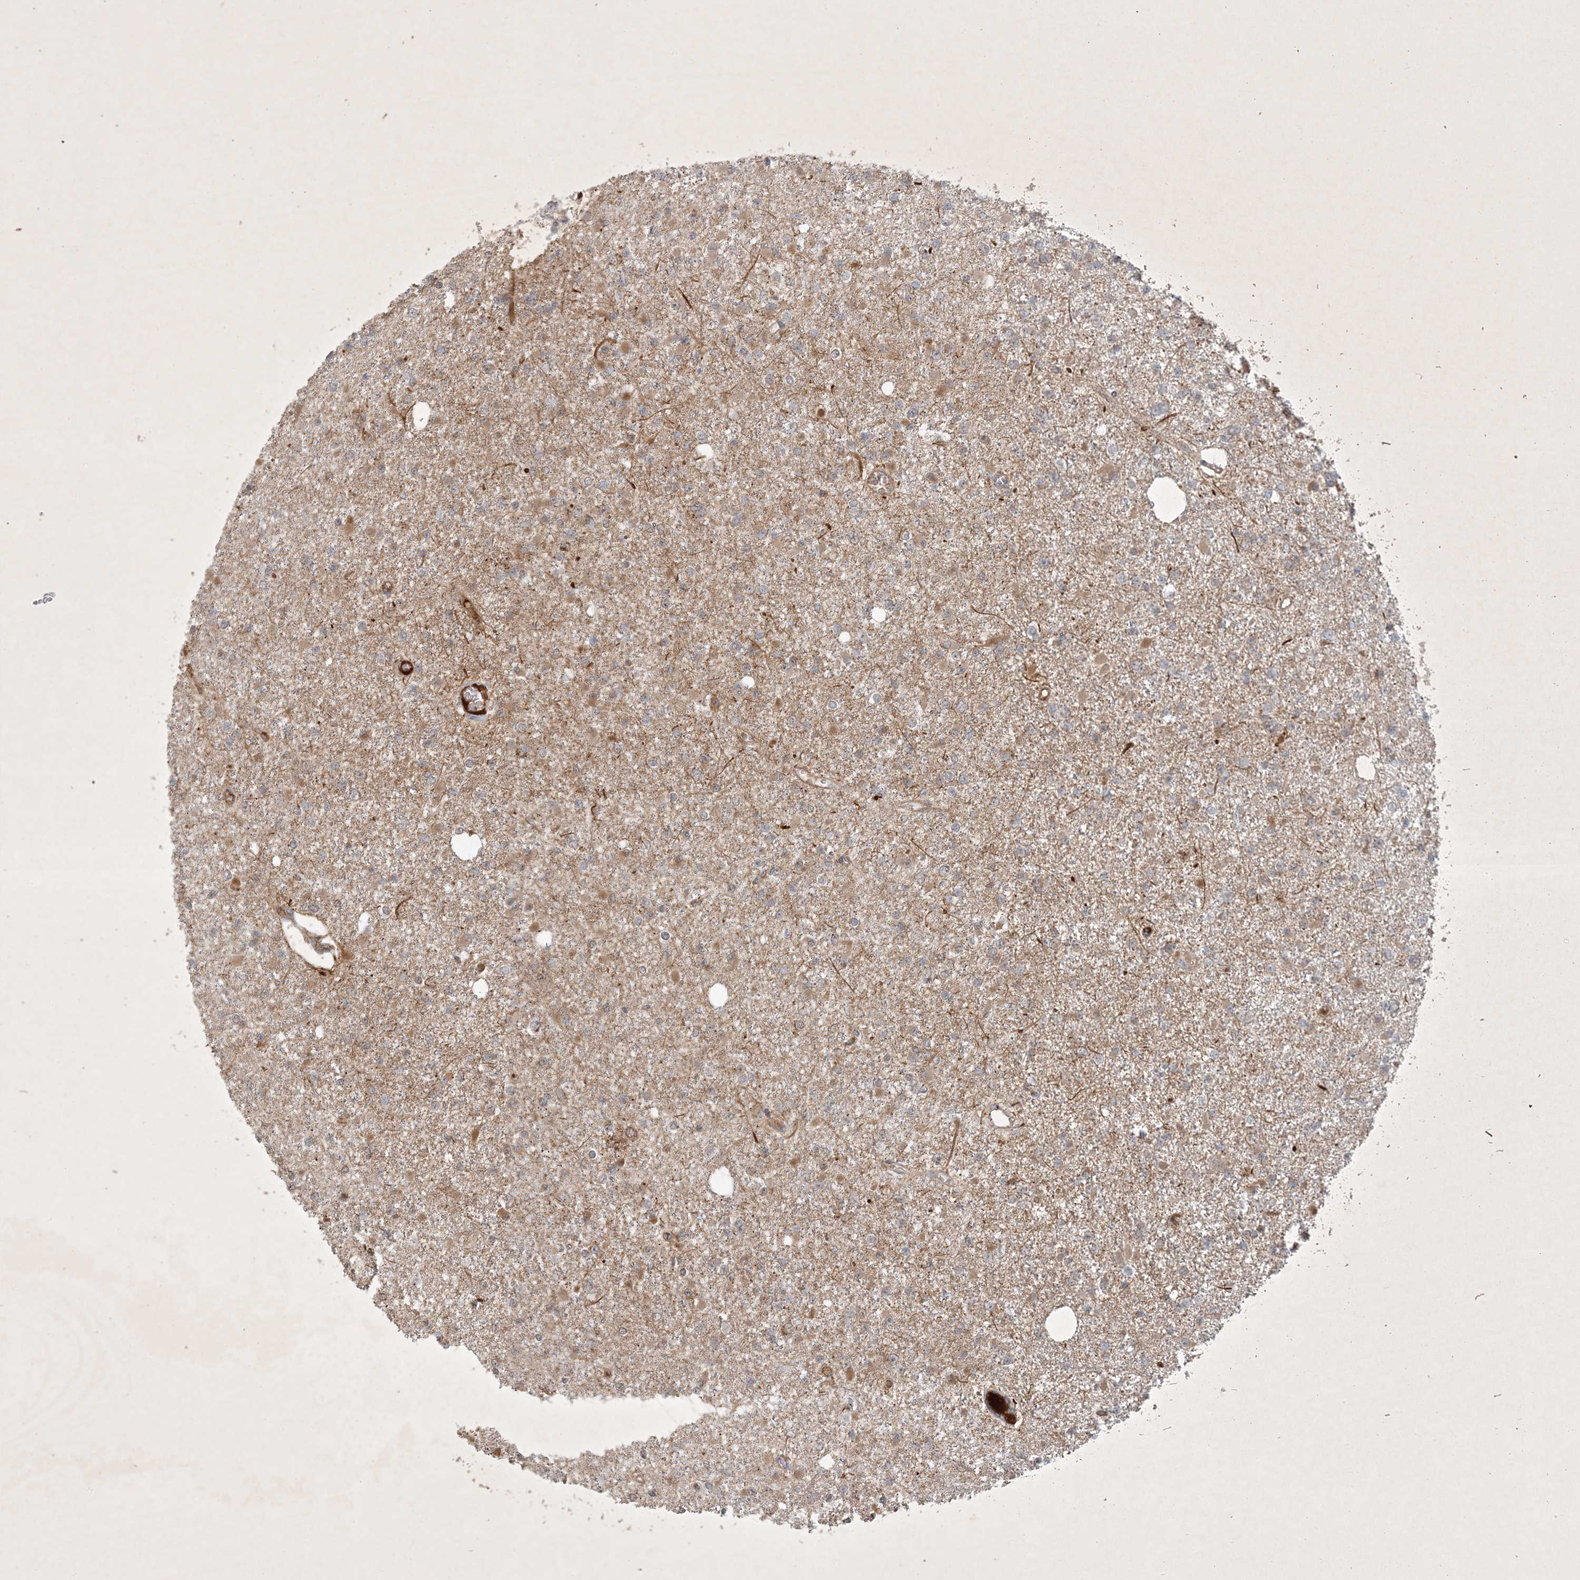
{"staining": {"intensity": "moderate", "quantity": "<25%", "location": "cytoplasmic/membranous"}, "tissue": "glioma", "cell_type": "Tumor cells", "image_type": "cancer", "snomed": [{"axis": "morphology", "description": "Glioma, malignant, Low grade"}, {"axis": "topography", "description": "Brain"}], "caption": "A histopathology image of malignant glioma (low-grade) stained for a protein demonstrates moderate cytoplasmic/membranous brown staining in tumor cells. The staining is performed using DAB brown chromogen to label protein expression. The nuclei are counter-stained blue using hematoxylin.", "gene": "ZCCHC4", "patient": {"sex": "female", "age": 22}}